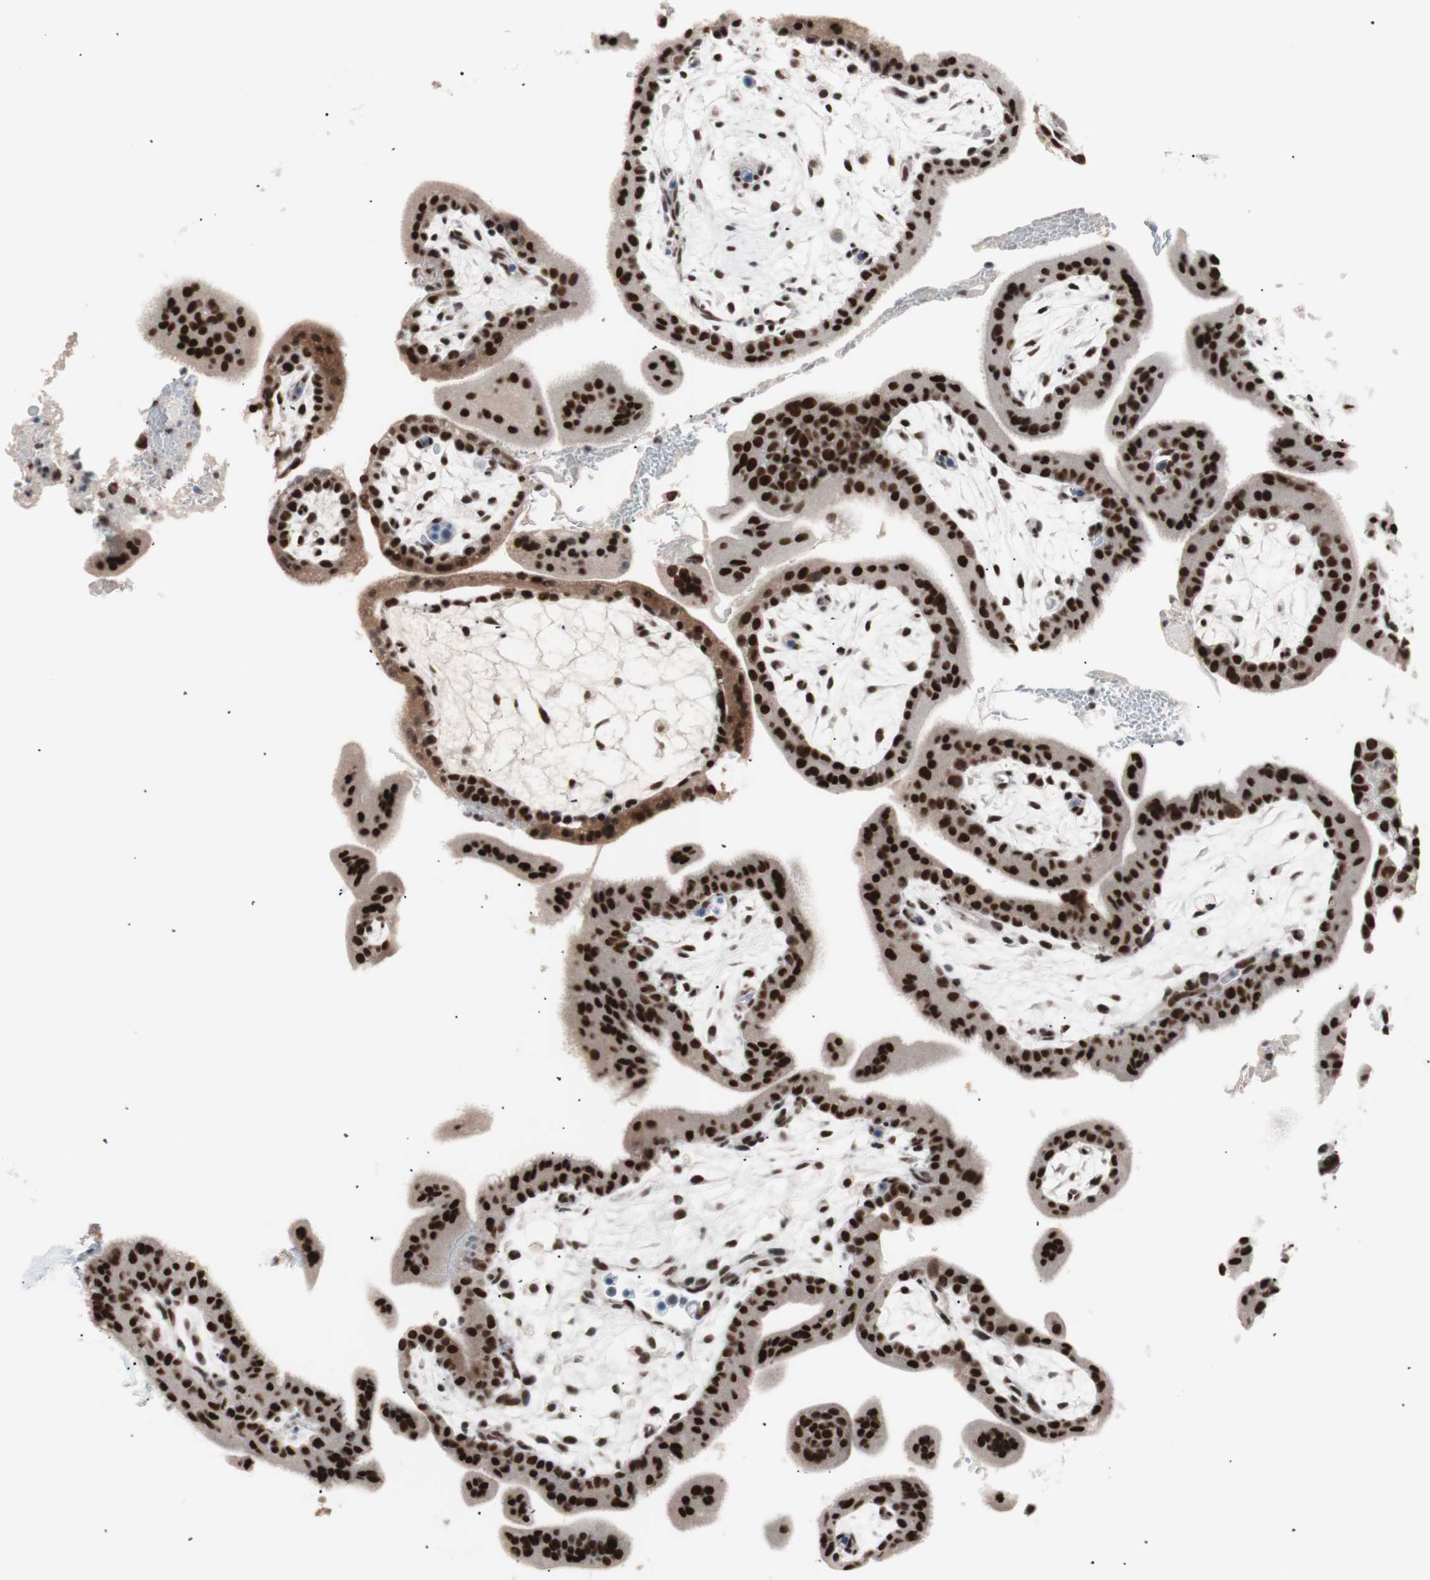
{"staining": {"intensity": "strong", "quantity": ">75%", "location": "nuclear"}, "tissue": "placenta", "cell_type": "Decidual cells", "image_type": "normal", "snomed": [{"axis": "morphology", "description": "Normal tissue, NOS"}, {"axis": "topography", "description": "Placenta"}], "caption": "Protein staining by IHC exhibits strong nuclear positivity in approximately >75% of decidual cells in unremarkable placenta. (DAB = brown stain, brightfield microscopy at high magnification).", "gene": "LIG3", "patient": {"sex": "female", "age": 35}}